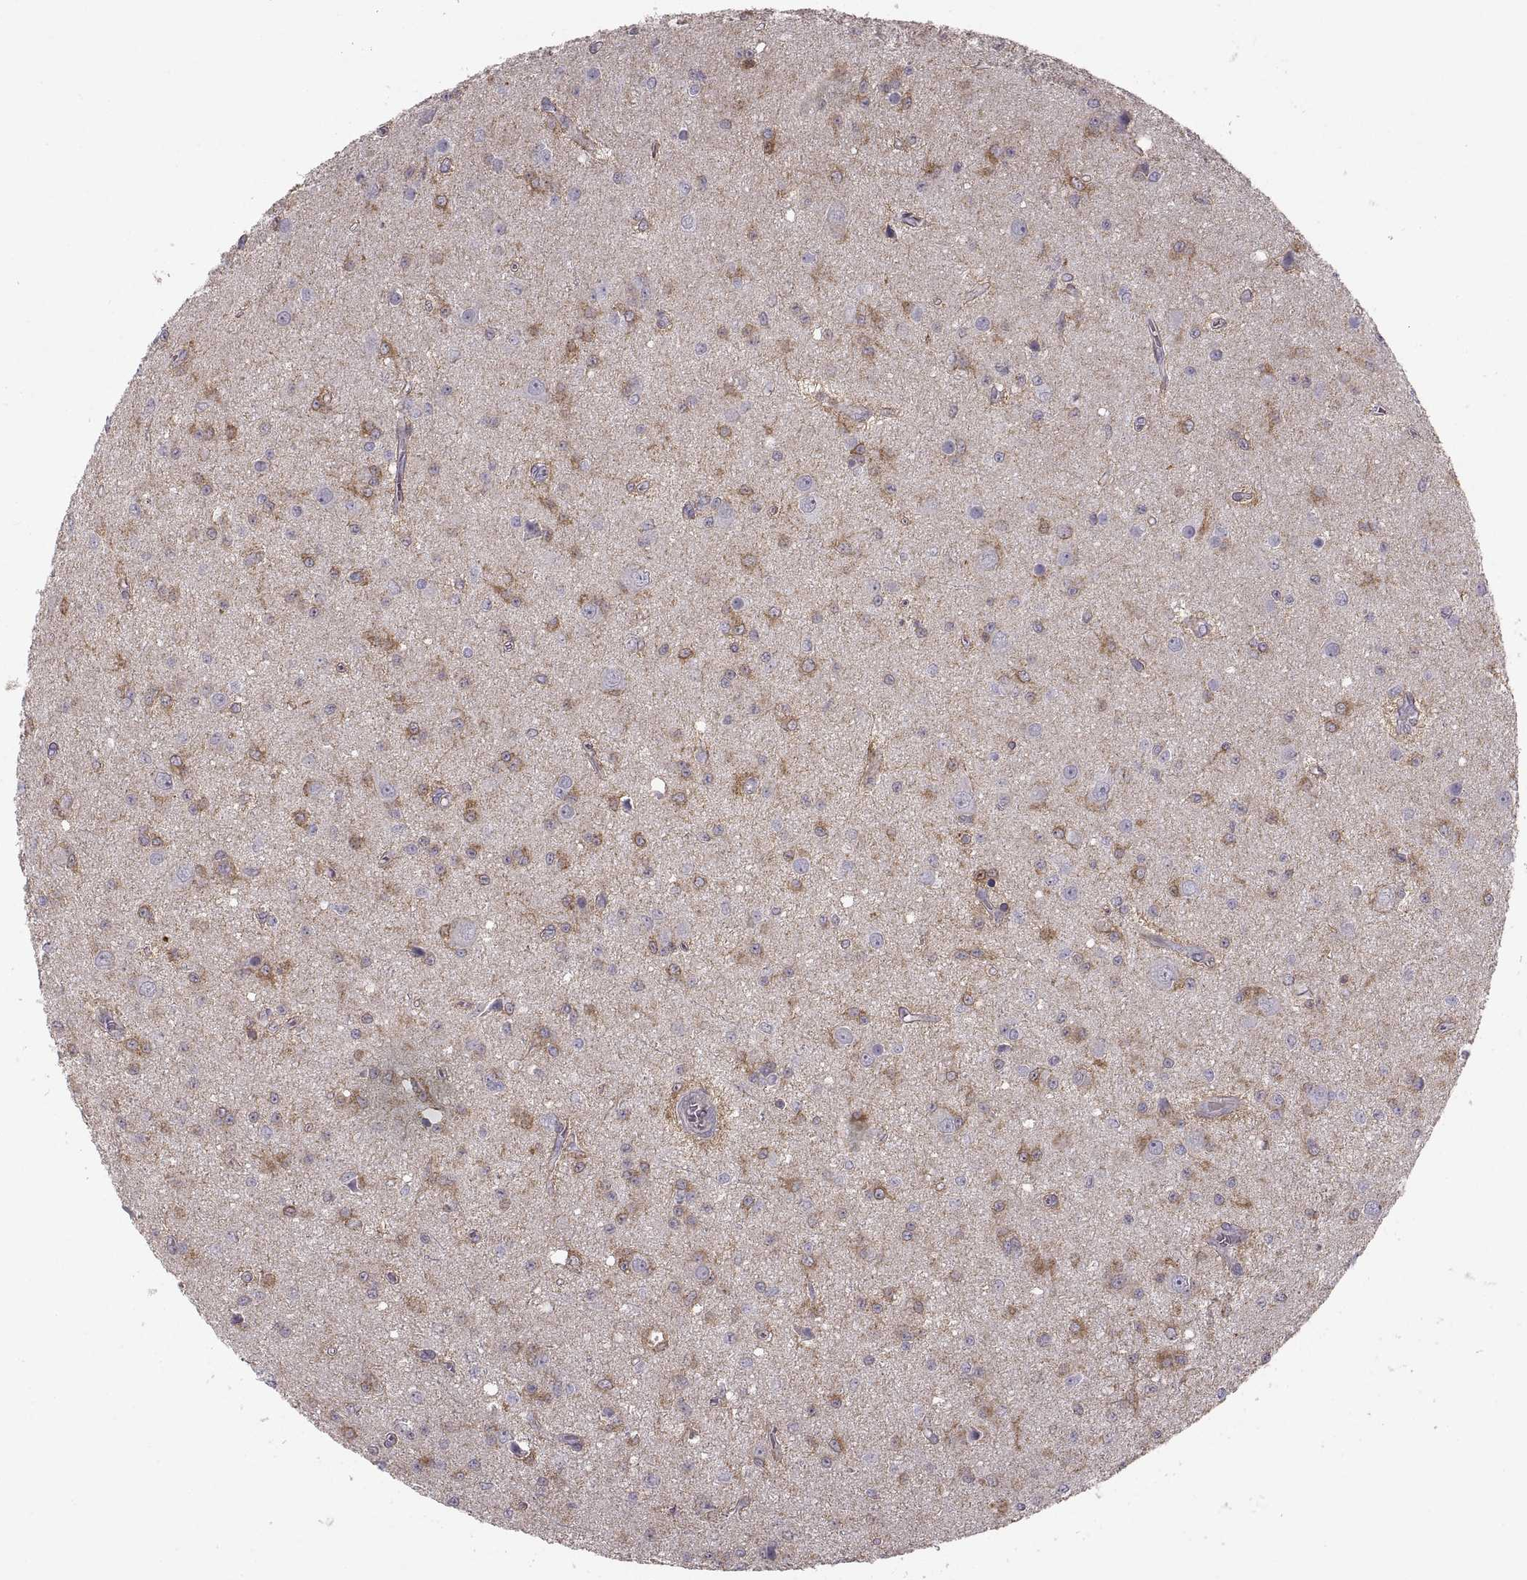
{"staining": {"intensity": "negative", "quantity": "none", "location": "none"}, "tissue": "glioma", "cell_type": "Tumor cells", "image_type": "cancer", "snomed": [{"axis": "morphology", "description": "Glioma, malignant, Low grade"}, {"axis": "topography", "description": "Brain"}], "caption": "Immunohistochemistry (IHC) of glioma exhibits no staining in tumor cells.", "gene": "EZR", "patient": {"sex": "female", "age": 45}}